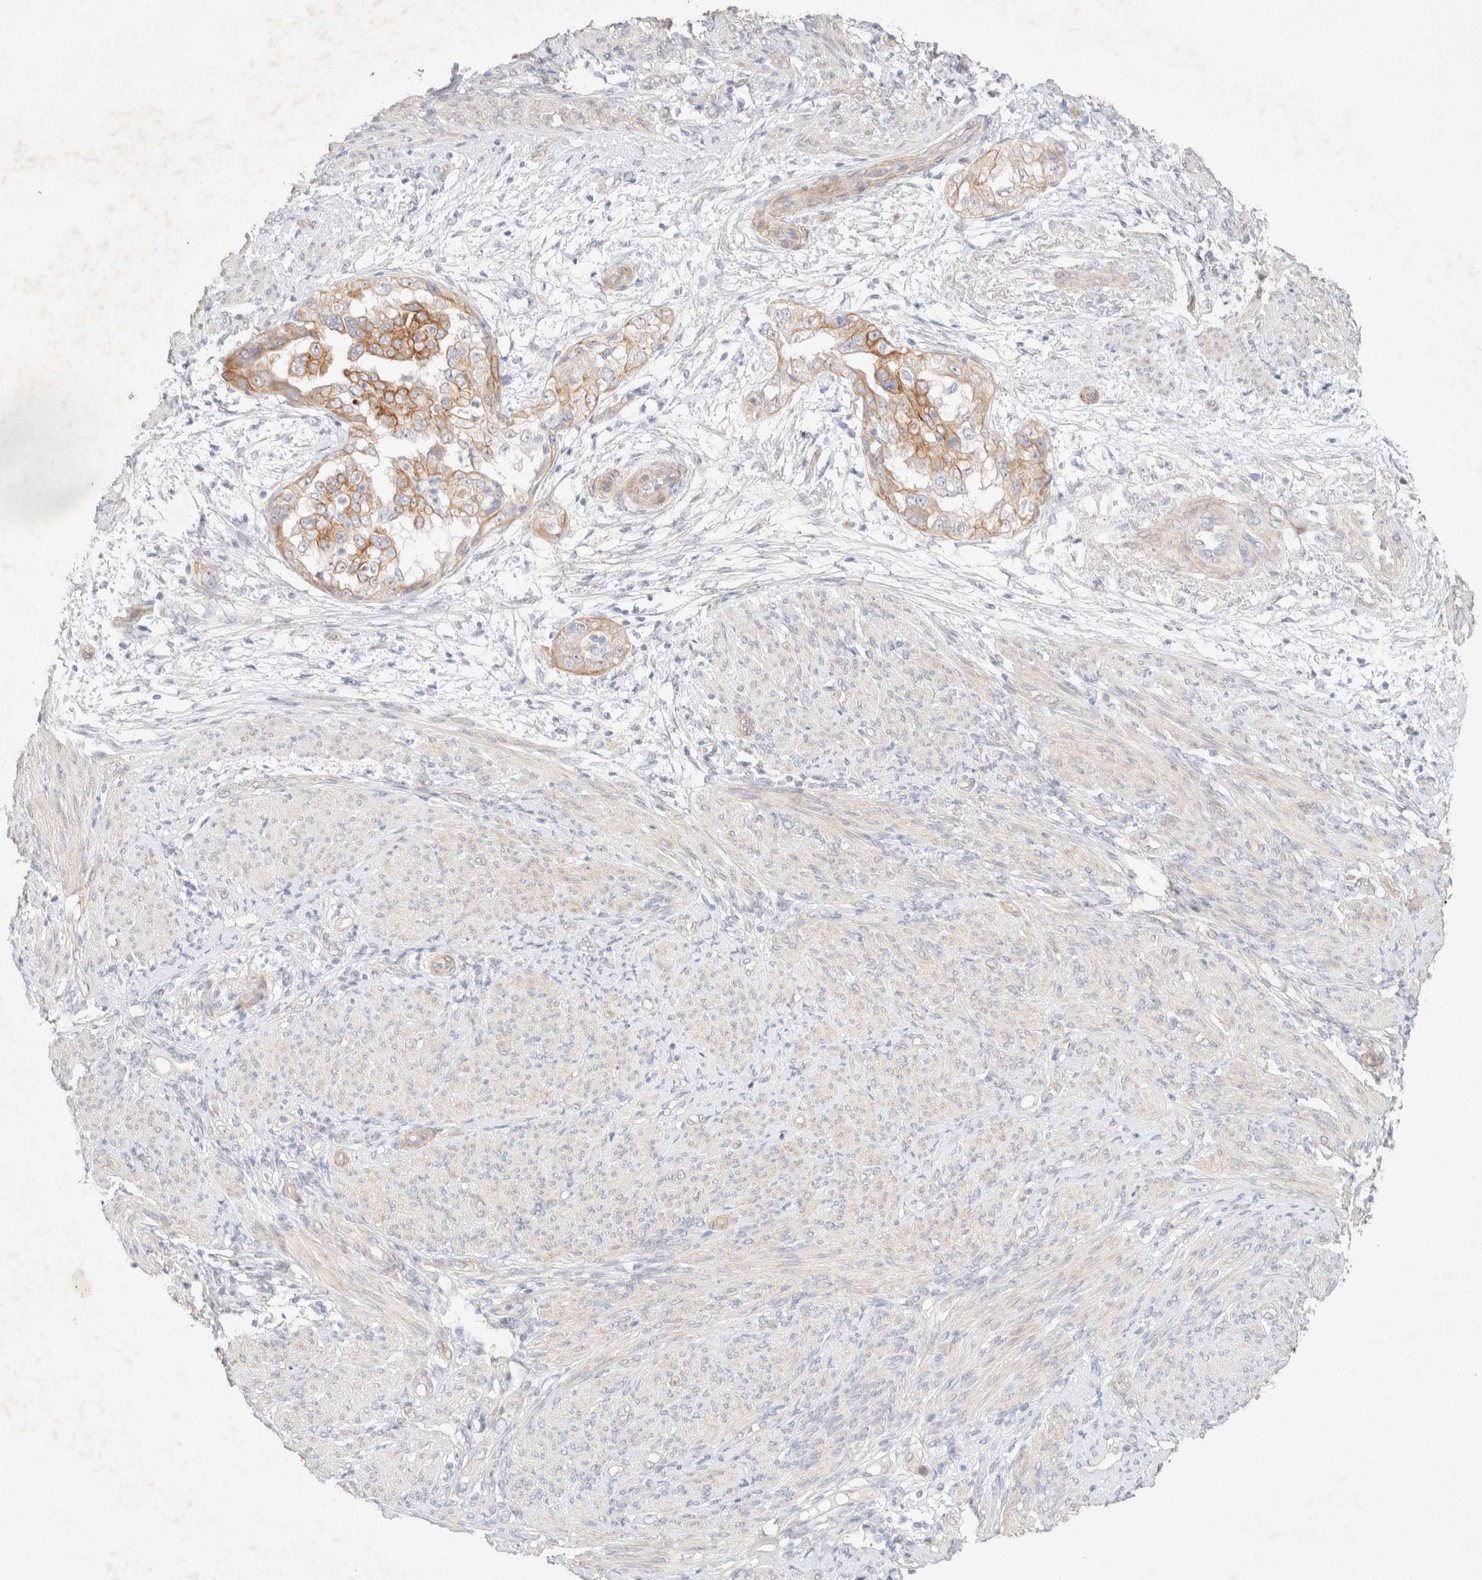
{"staining": {"intensity": "moderate", "quantity": ">75%", "location": "cytoplasmic/membranous"}, "tissue": "endometrial cancer", "cell_type": "Tumor cells", "image_type": "cancer", "snomed": [{"axis": "morphology", "description": "Adenocarcinoma, NOS"}, {"axis": "topography", "description": "Endometrium"}], "caption": "Endometrial cancer was stained to show a protein in brown. There is medium levels of moderate cytoplasmic/membranous expression in approximately >75% of tumor cells.", "gene": "CSNK1E", "patient": {"sex": "female", "age": 85}}